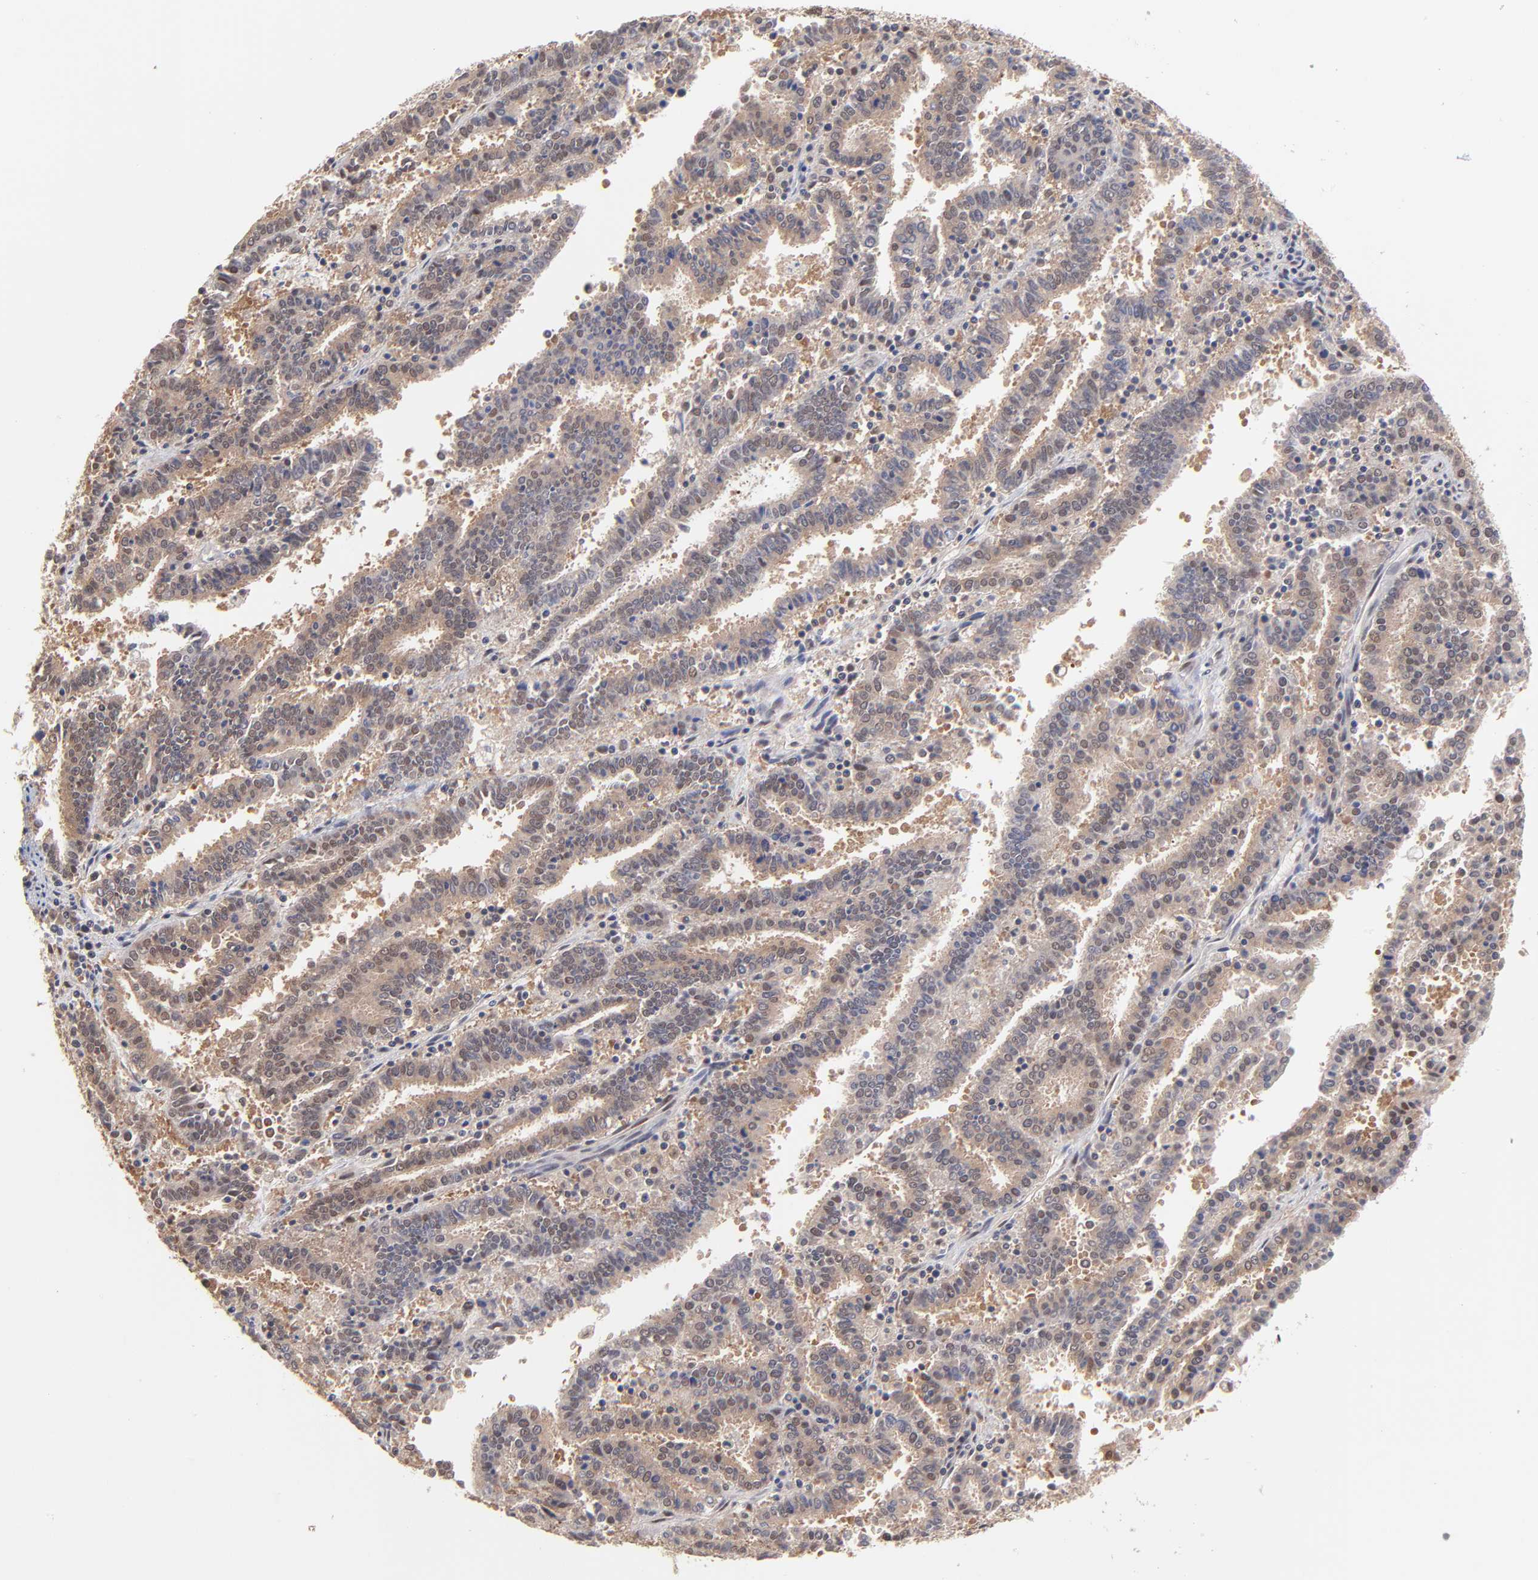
{"staining": {"intensity": "weak", "quantity": "<25%", "location": "cytoplasmic/membranous,nuclear"}, "tissue": "endometrial cancer", "cell_type": "Tumor cells", "image_type": "cancer", "snomed": [{"axis": "morphology", "description": "Adenocarcinoma, NOS"}, {"axis": "topography", "description": "Uterus"}], "caption": "This is an immunohistochemistry (IHC) histopathology image of endometrial adenocarcinoma. There is no positivity in tumor cells.", "gene": "PSMC4", "patient": {"sex": "female", "age": 83}}